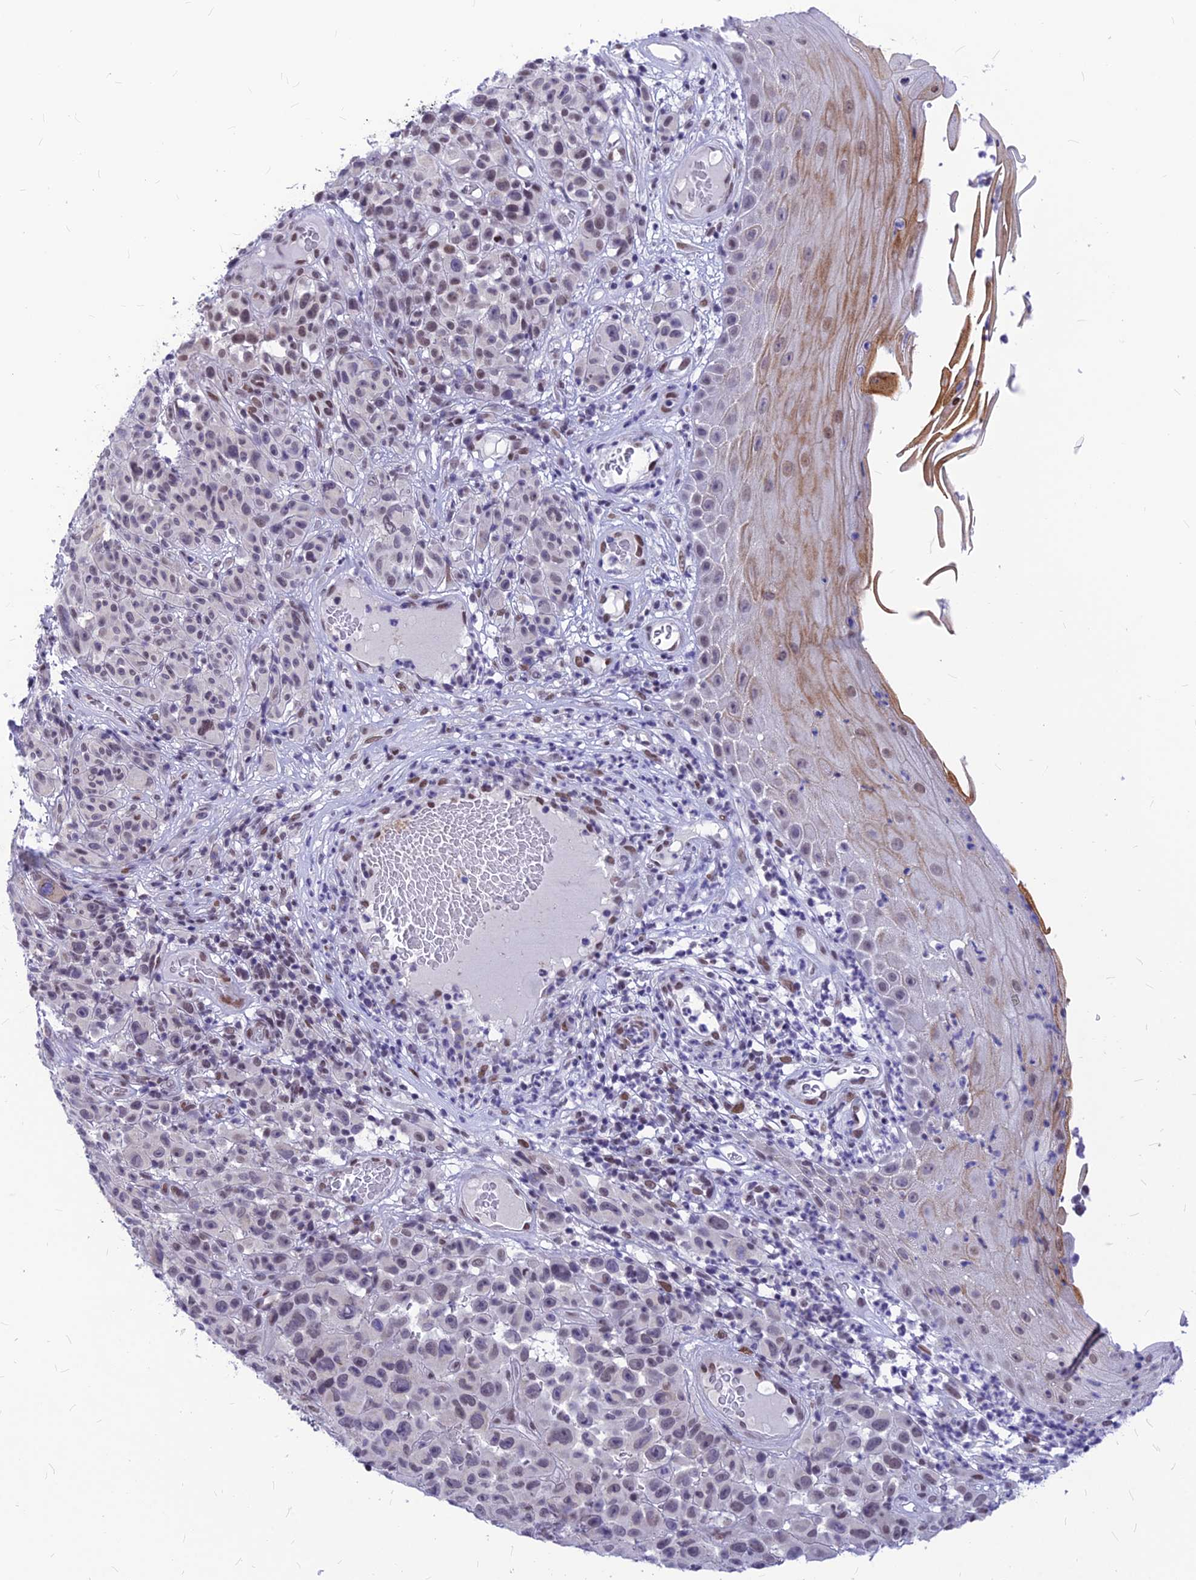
{"staining": {"intensity": "weak", "quantity": "<25%", "location": "nuclear"}, "tissue": "melanoma", "cell_type": "Tumor cells", "image_type": "cancer", "snomed": [{"axis": "morphology", "description": "Malignant melanoma, NOS"}, {"axis": "topography", "description": "Skin"}], "caption": "IHC micrograph of neoplastic tissue: malignant melanoma stained with DAB (3,3'-diaminobenzidine) exhibits no significant protein staining in tumor cells. The staining was performed using DAB (3,3'-diaminobenzidine) to visualize the protein expression in brown, while the nuclei were stained in blue with hematoxylin (Magnification: 20x).", "gene": "KCTD13", "patient": {"sex": "female", "age": 82}}